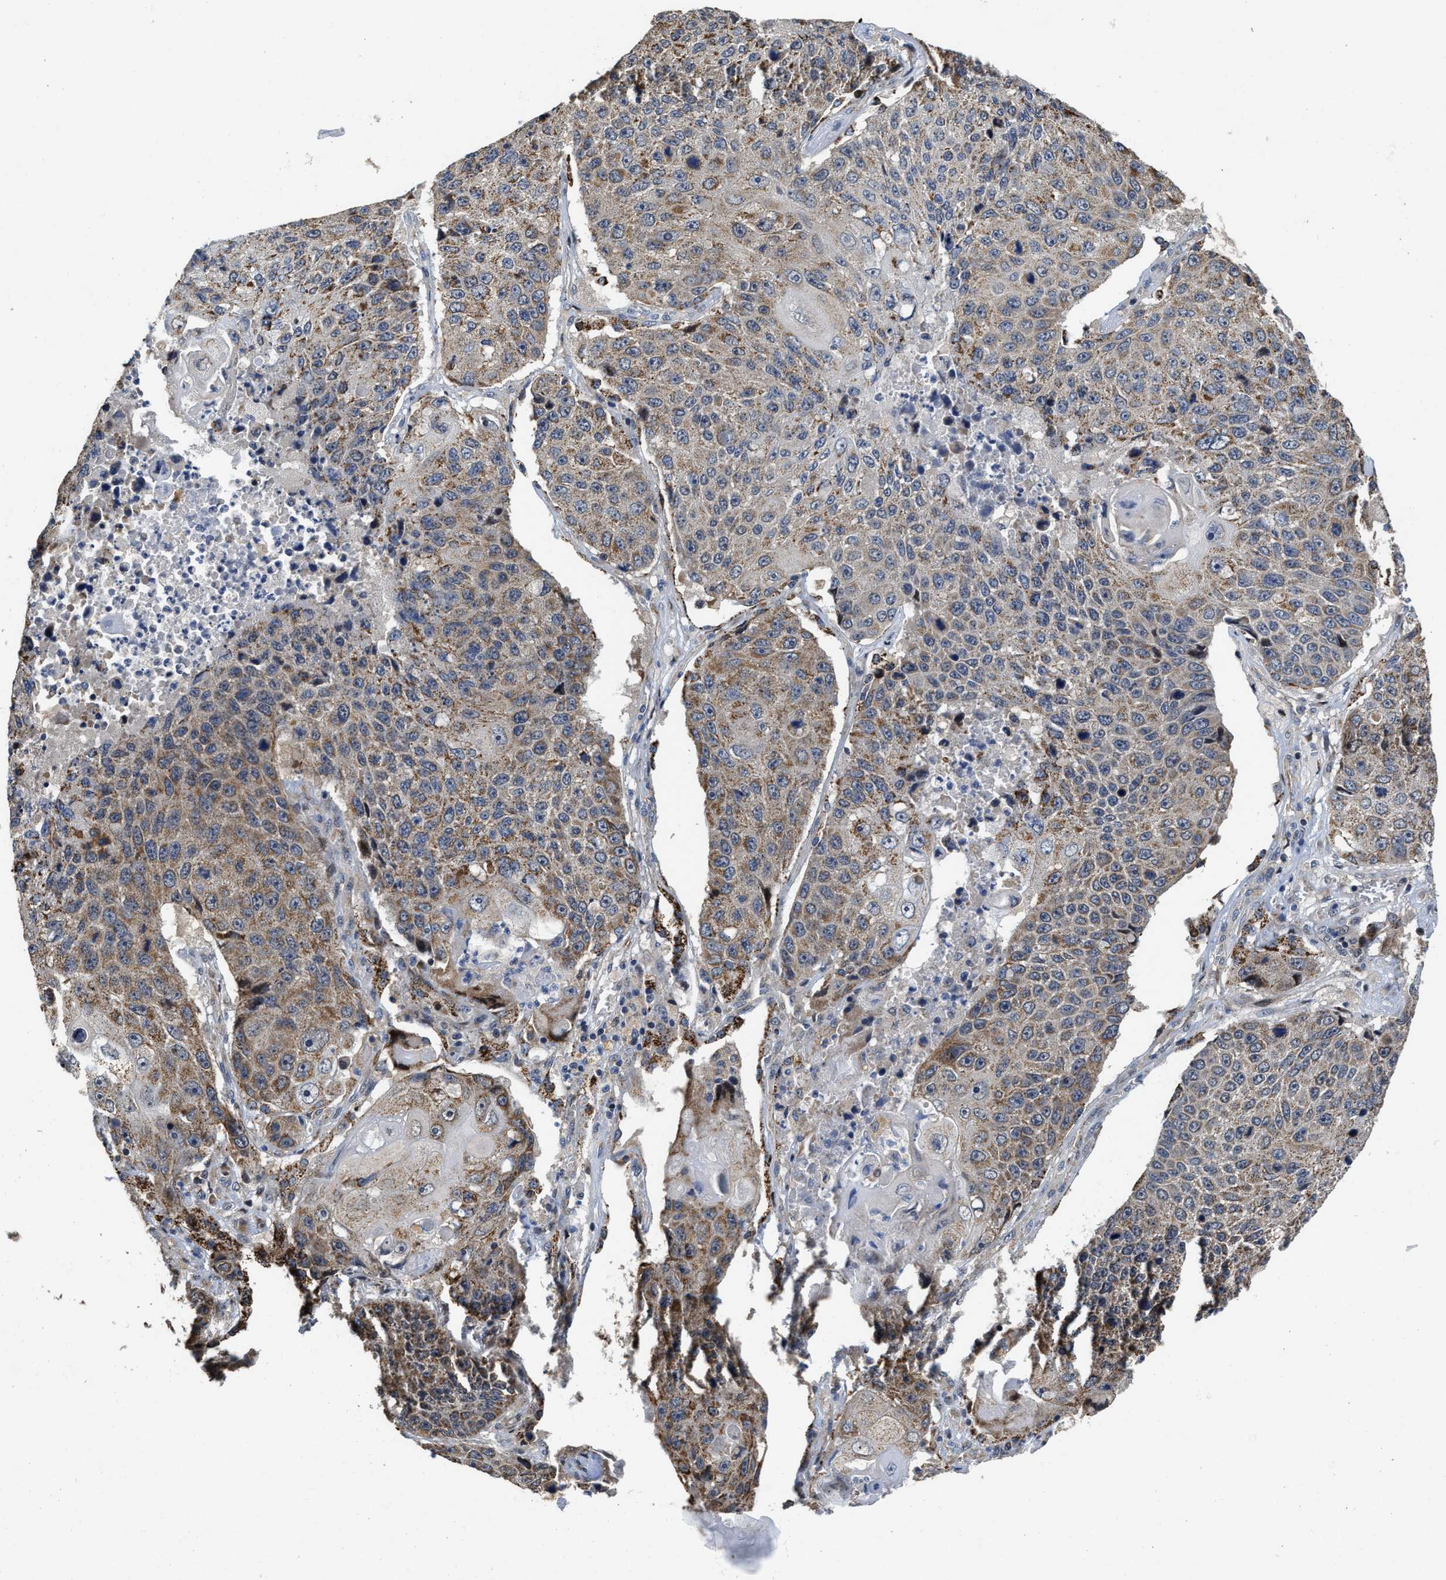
{"staining": {"intensity": "moderate", "quantity": "25%-75%", "location": "cytoplasmic/membranous"}, "tissue": "lung cancer", "cell_type": "Tumor cells", "image_type": "cancer", "snomed": [{"axis": "morphology", "description": "Squamous cell carcinoma, NOS"}, {"axis": "topography", "description": "Lung"}], "caption": "Tumor cells demonstrate medium levels of moderate cytoplasmic/membranous expression in approximately 25%-75% of cells in lung squamous cell carcinoma.", "gene": "SCYL2", "patient": {"sex": "male", "age": 61}}